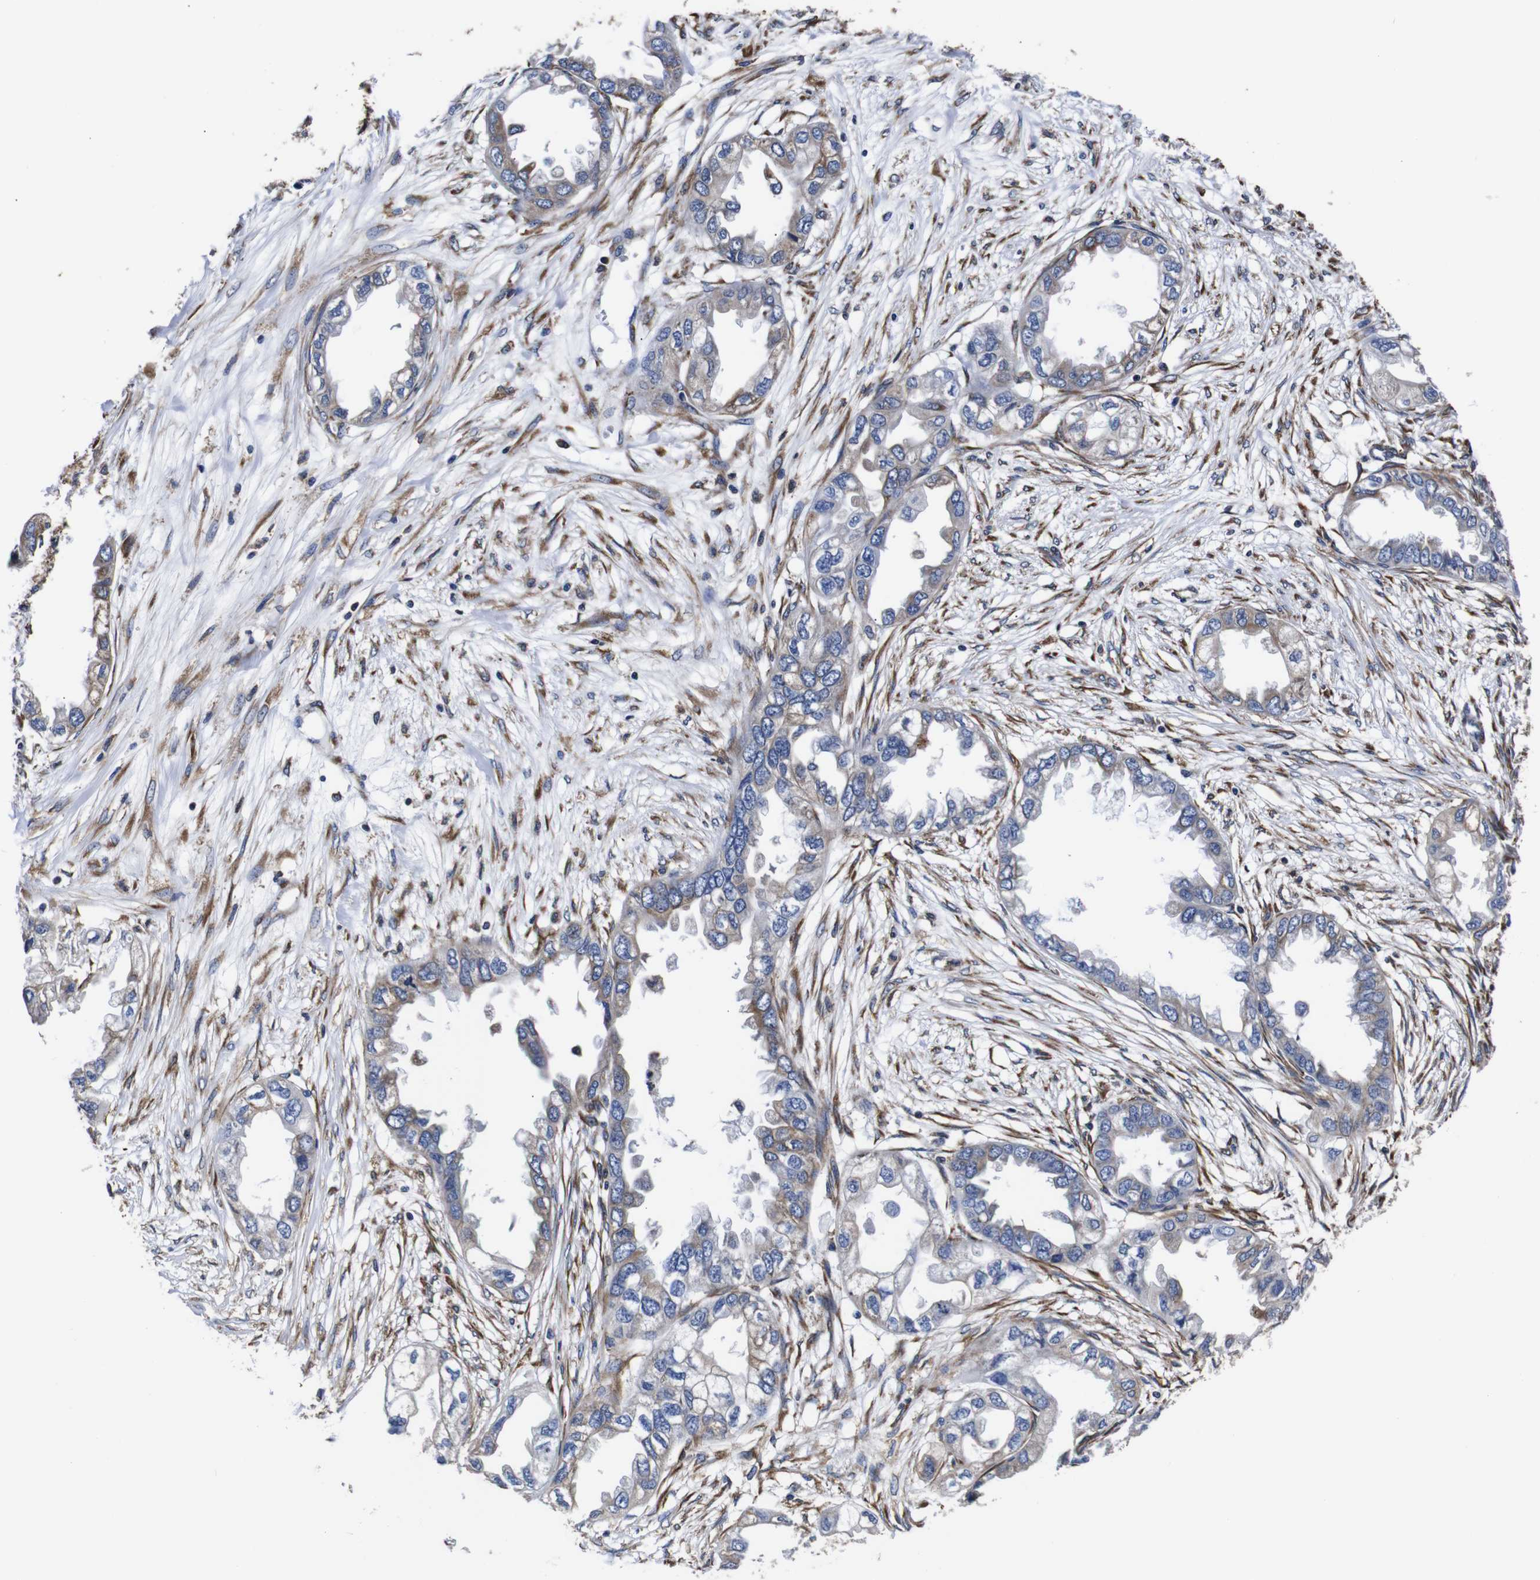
{"staining": {"intensity": "moderate", "quantity": "<25%", "location": "cytoplasmic/membranous"}, "tissue": "endometrial cancer", "cell_type": "Tumor cells", "image_type": "cancer", "snomed": [{"axis": "morphology", "description": "Adenocarcinoma, NOS"}, {"axis": "topography", "description": "Endometrium"}], "caption": "About <25% of tumor cells in endometrial cancer (adenocarcinoma) reveal moderate cytoplasmic/membranous protein positivity as visualized by brown immunohistochemical staining.", "gene": "PPIB", "patient": {"sex": "female", "age": 67}}